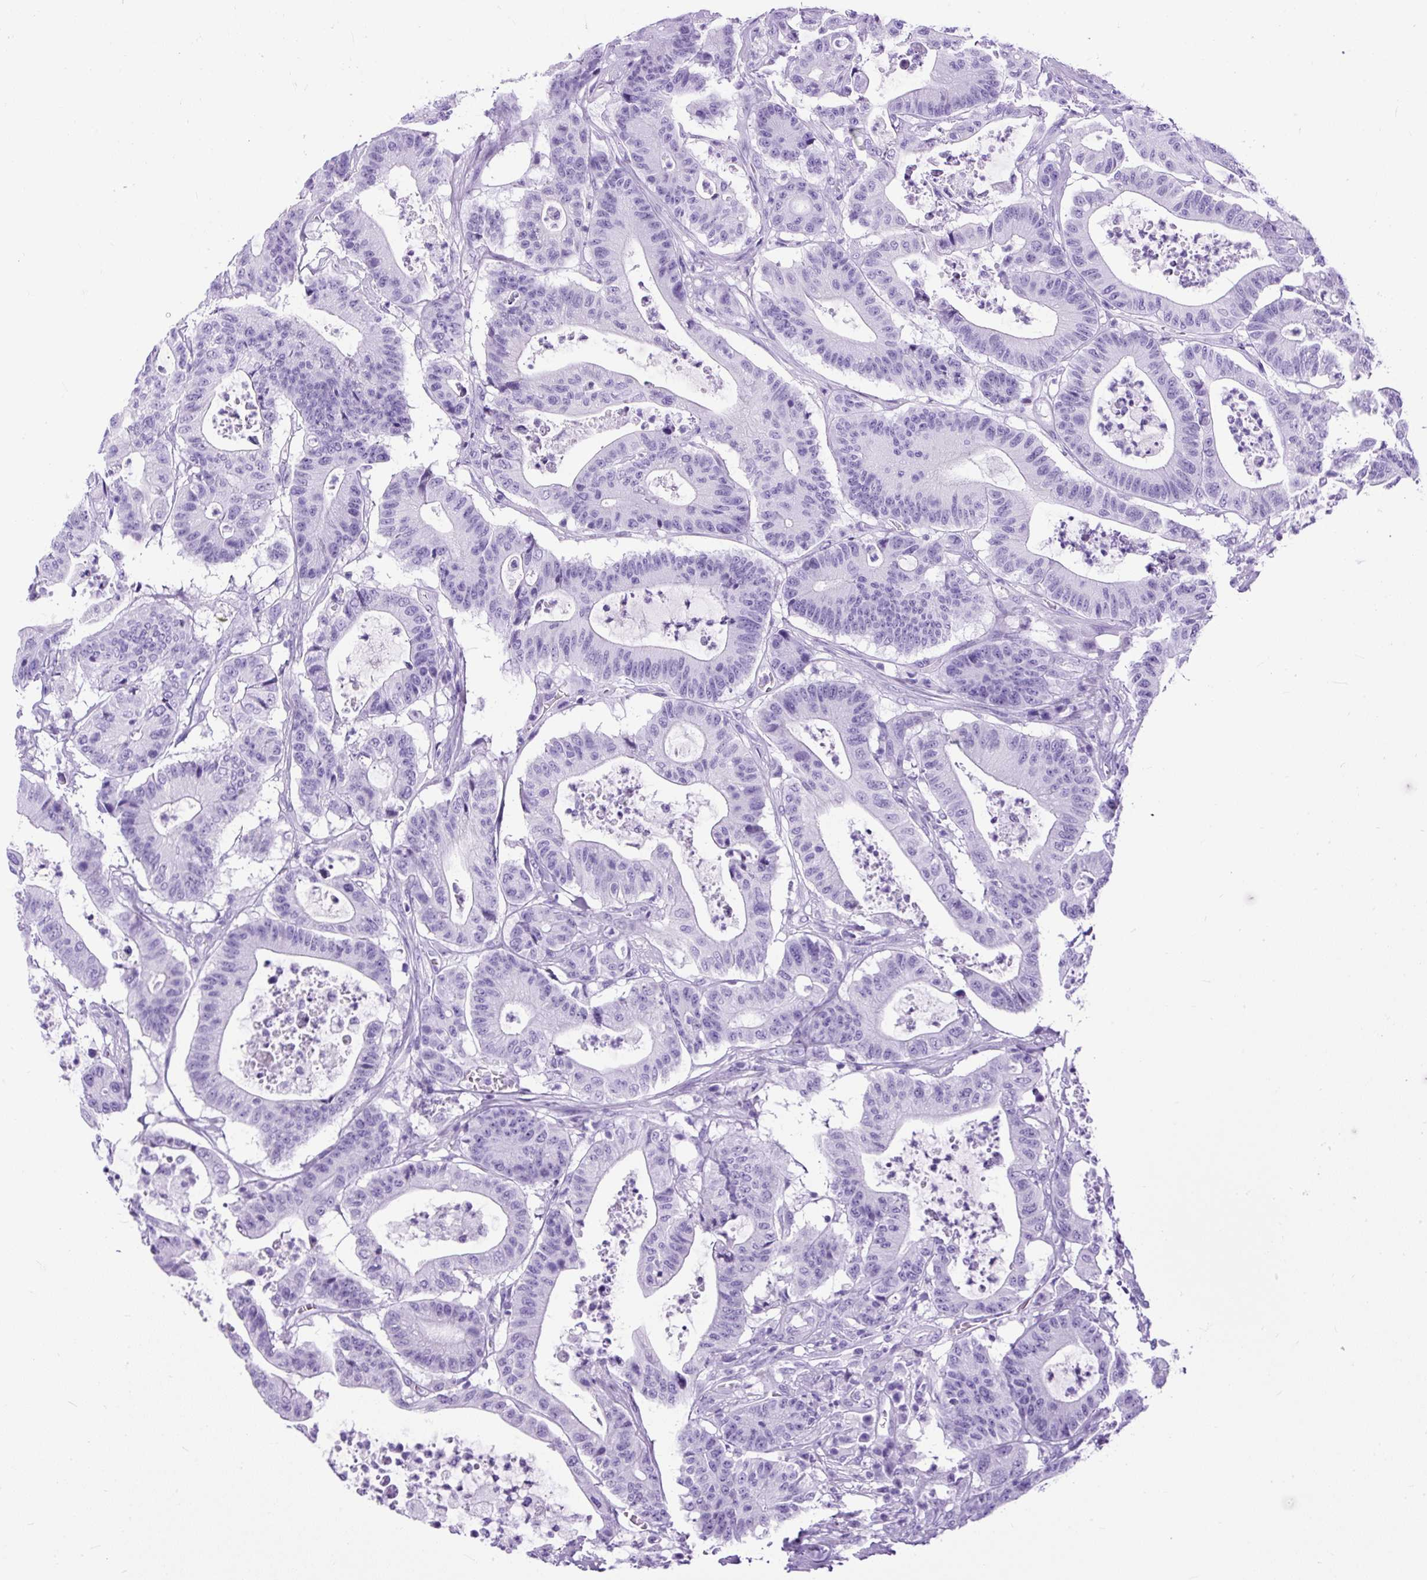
{"staining": {"intensity": "negative", "quantity": "none", "location": "none"}, "tissue": "colorectal cancer", "cell_type": "Tumor cells", "image_type": "cancer", "snomed": [{"axis": "morphology", "description": "Adenocarcinoma, NOS"}, {"axis": "topography", "description": "Colon"}], "caption": "Immunohistochemical staining of human colorectal cancer reveals no significant positivity in tumor cells.", "gene": "PDIA2", "patient": {"sex": "female", "age": 84}}